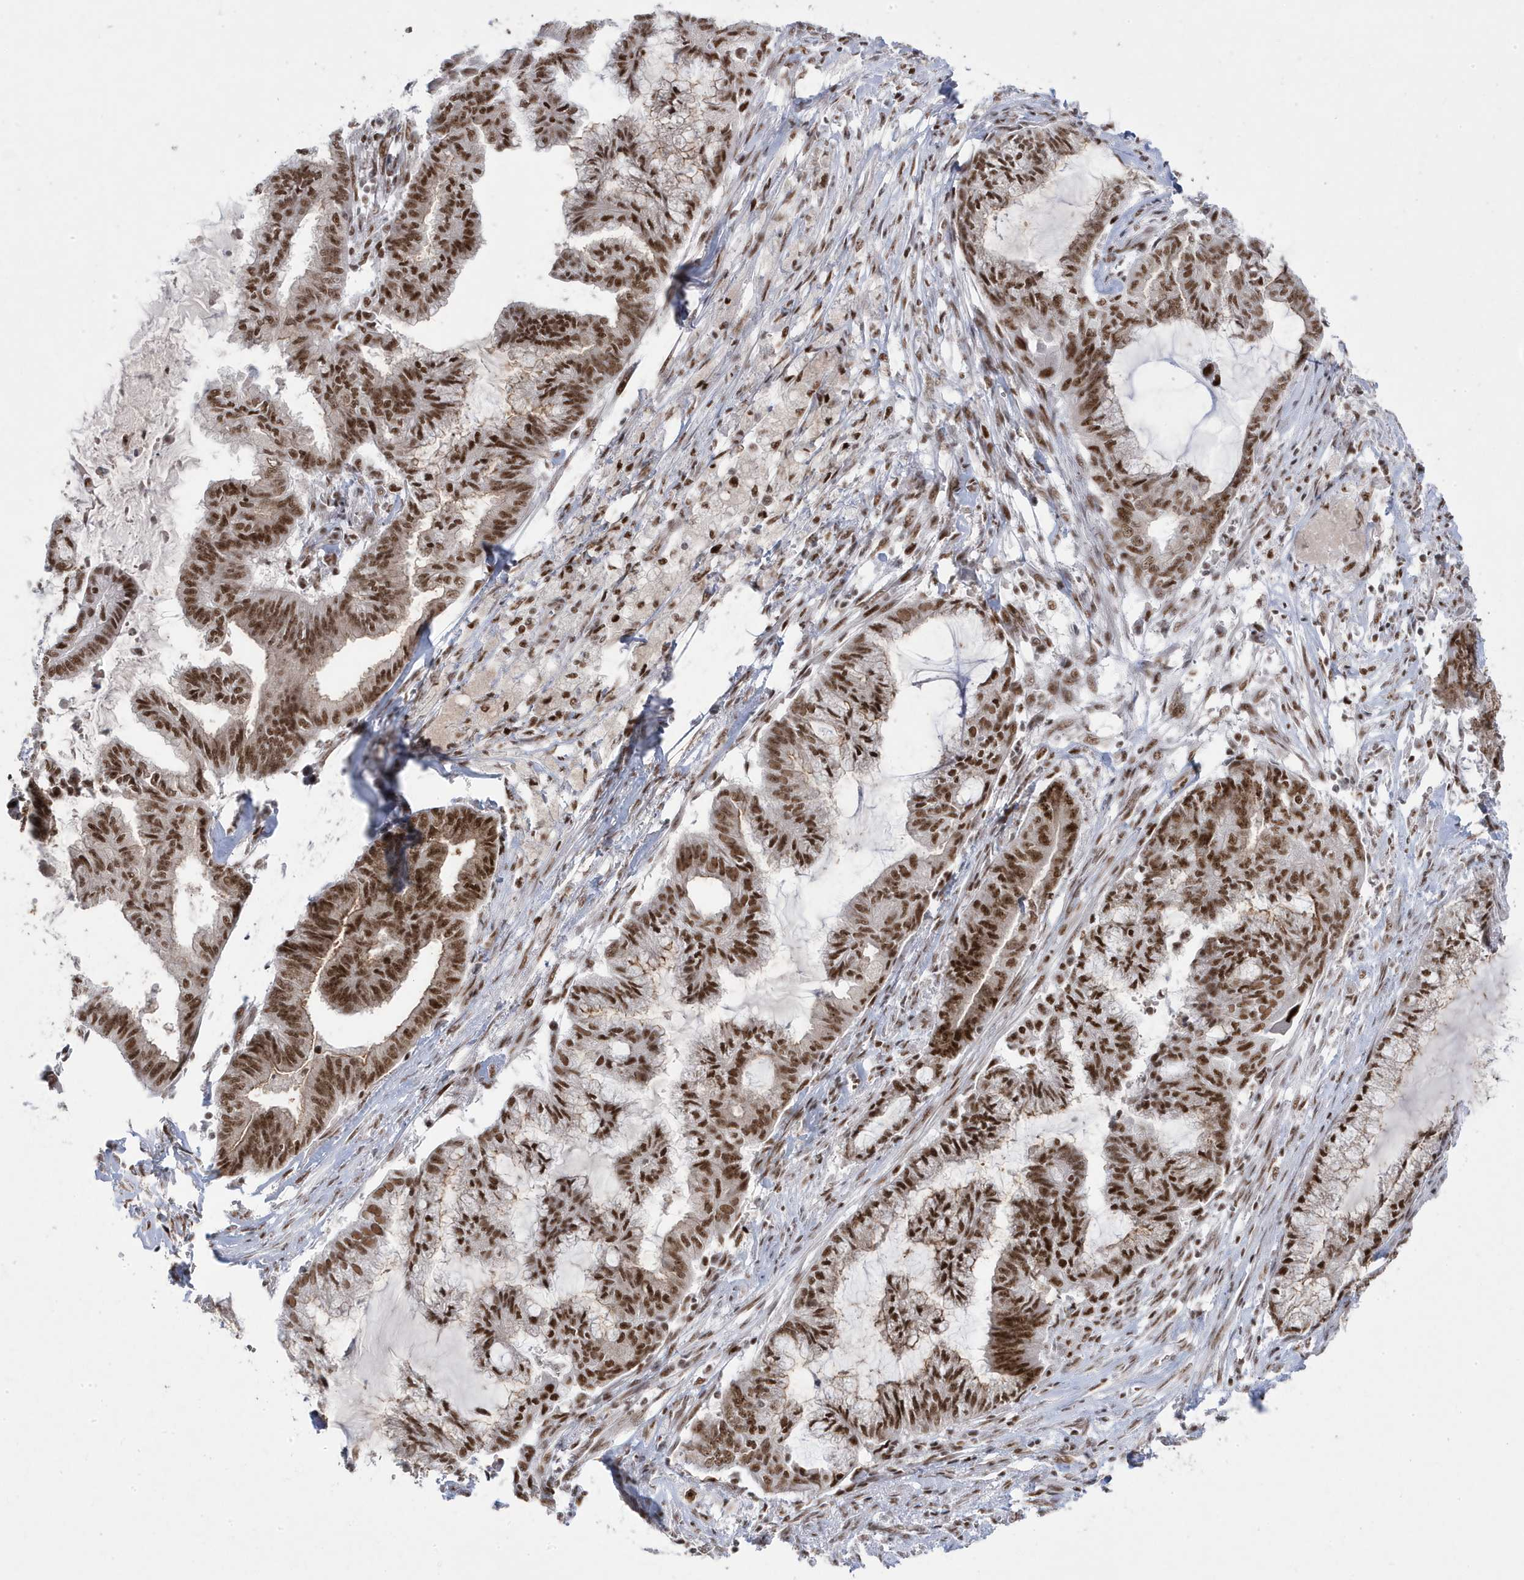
{"staining": {"intensity": "moderate", "quantity": ">75%", "location": "nuclear"}, "tissue": "endometrial cancer", "cell_type": "Tumor cells", "image_type": "cancer", "snomed": [{"axis": "morphology", "description": "Adenocarcinoma, NOS"}, {"axis": "topography", "description": "Endometrium"}], "caption": "Protein expression analysis of human endometrial cancer reveals moderate nuclear positivity in approximately >75% of tumor cells.", "gene": "MTREX", "patient": {"sex": "female", "age": 86}}